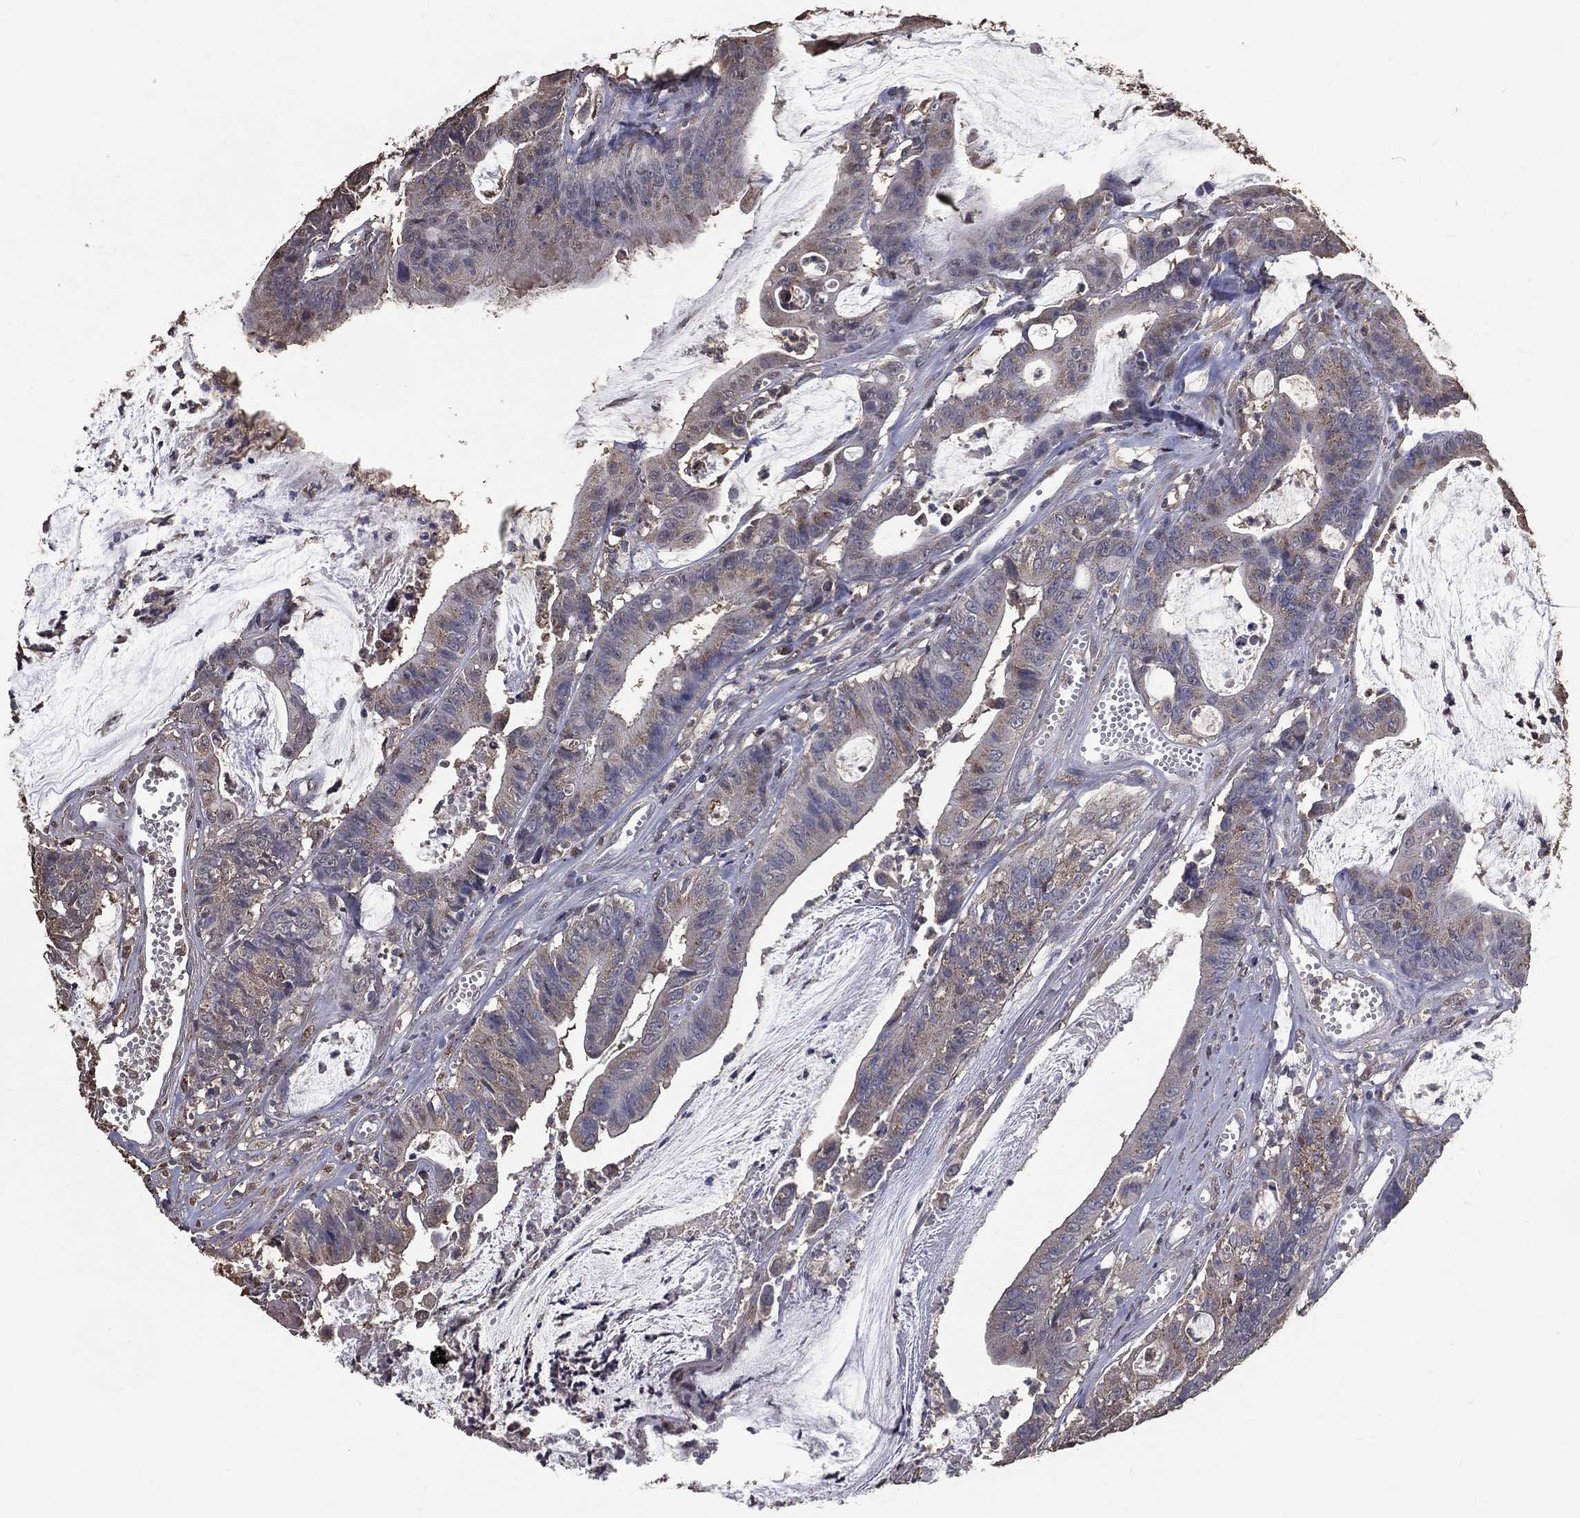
{"staining": {"intensity": "weak", "quantity": "<25%", "location": "cytoplasmic/membranous"}, "tissue": "colorectal cancer", "cell_type": "Tumor cells", "image_type": "cancer", "snomed": [{"axis": "morphology", "description": "Adenocarcinoma, NOS"}, {"axis": "topography", "description": "Colon"}], "caption": "Tumor cells show no significant expression in colorectal cancer.", "gene": "GPR183", "patient": {"sex": "female", "age": 69}}